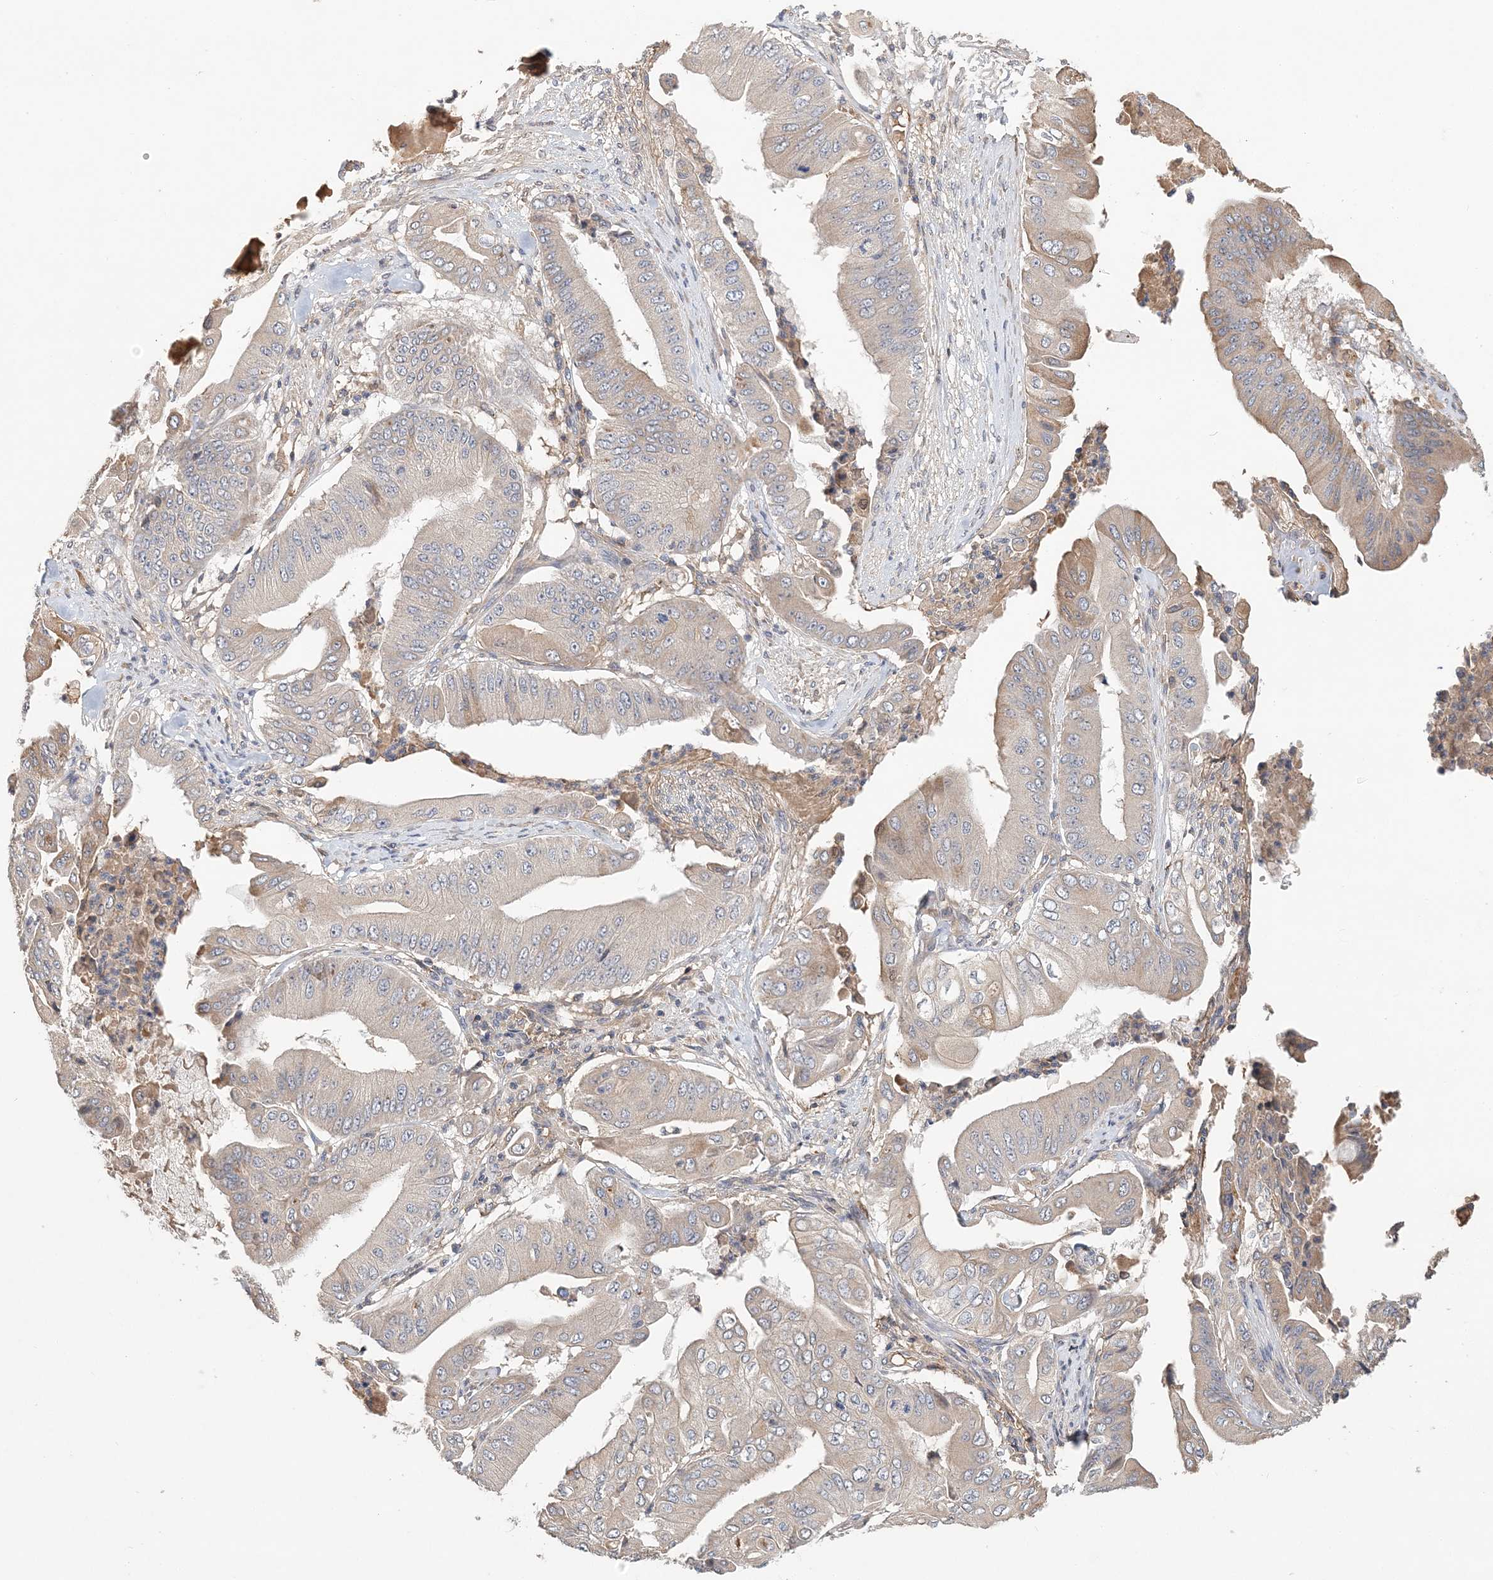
{"staining": {"intensity": "weak", "quantity": "<25%", "location": "cytoplasmic/membranous"}, "tissue": "pancreatic cancer", "cell_type": "Tumor cells", "image_type": "cancer", "snomed": [{"axis": "morphology", "description": "Adenocarcinoma, NOS"}, {"axis": "topography", "description": "Pancreas"}], "caption": "Tumor cells are negative for brown protein staining in pancreatic adenocarcinoma.", "gene": "SYCP3", "patient": {"sex": "female", "age": 77}}